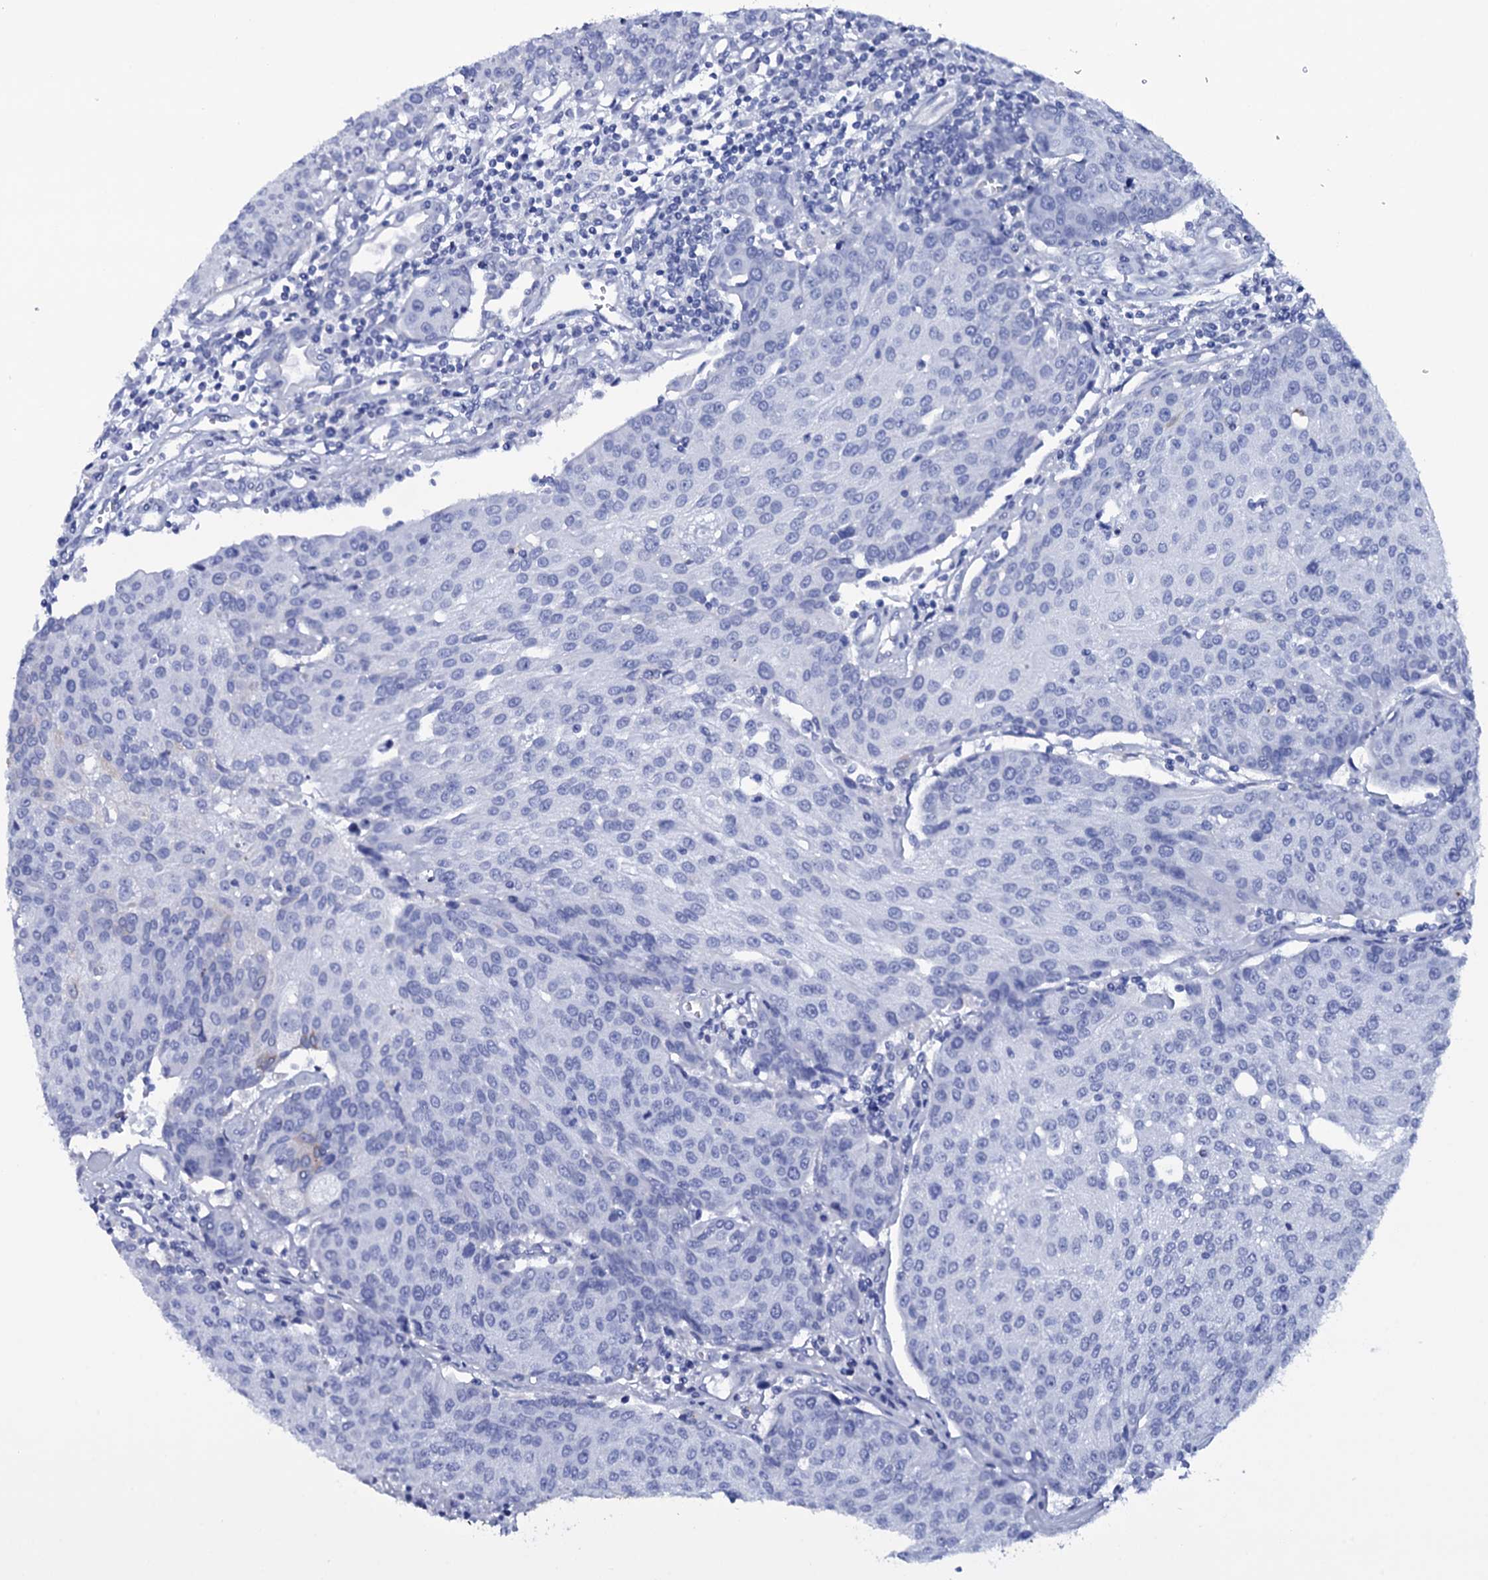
{"staining": {"intensity": "negative", "quantity": "none", "location": "none"}, "tissue": "urothelial cancer", "cell_type": "Tumor cells", "image_type": "cancer", "snomed": [{"axis": "morphology", "description": "Urothelial carcinoma, High grade"}, {"axis": "topography", "description": "Urinary bladder"}], "caption": "The photomicrograph shows no significant expression in tumor cells of high-grade urothelial carcinoma. The staining is performed using DAB (3,3'-diaminobenzidine) brown chromogen with nuclei counter-stained in using hematoxylin.", "gene": "ITPRID2", "patient": {"sex": "female", "age": 85}}